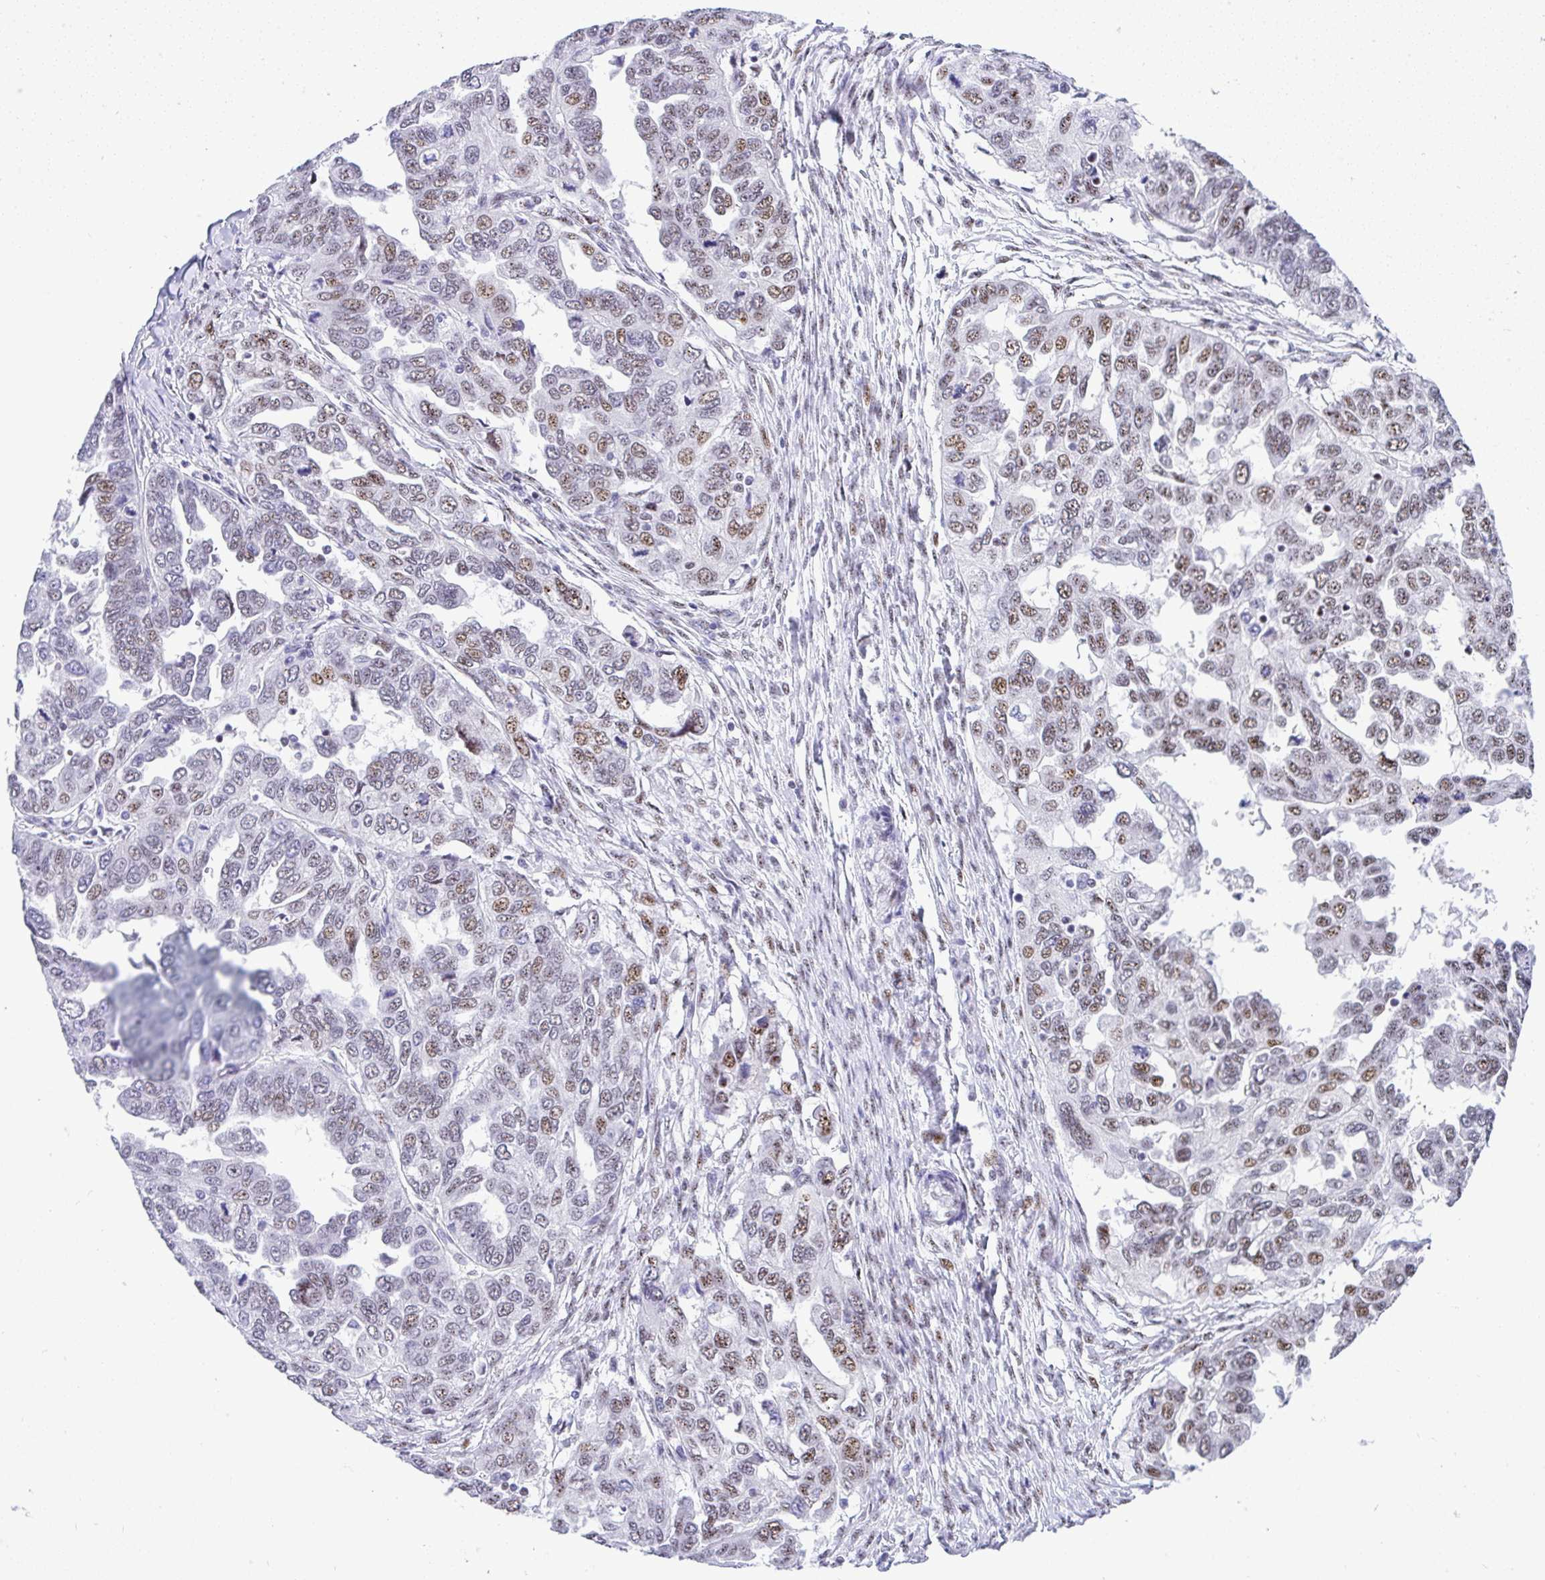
{"staining": {"intensity": "moderate", "quantity": "25%-75%", "location": "nuclear"}, "tissue": "ovarian cancer", "cell_type": "Tumor cells", "image_type": "cancer", "snomed": [{"axis": "morphology", "description": "Cystadenocarcinoma, serous, NOS"}, {"axis": "topography", "description": "Ovary"}], "caption": "Immunohistochemistry (IHC) (DAB (3,3'-diaminobenzidine)) staining of human ovarian cancer (serous cystadenocarcinoma) displays moderate nuclear protein positivity in about 25%-75% of tumor cells.", "gene": "NR1D2", "patient": {"sex": "female", "age": 53}}